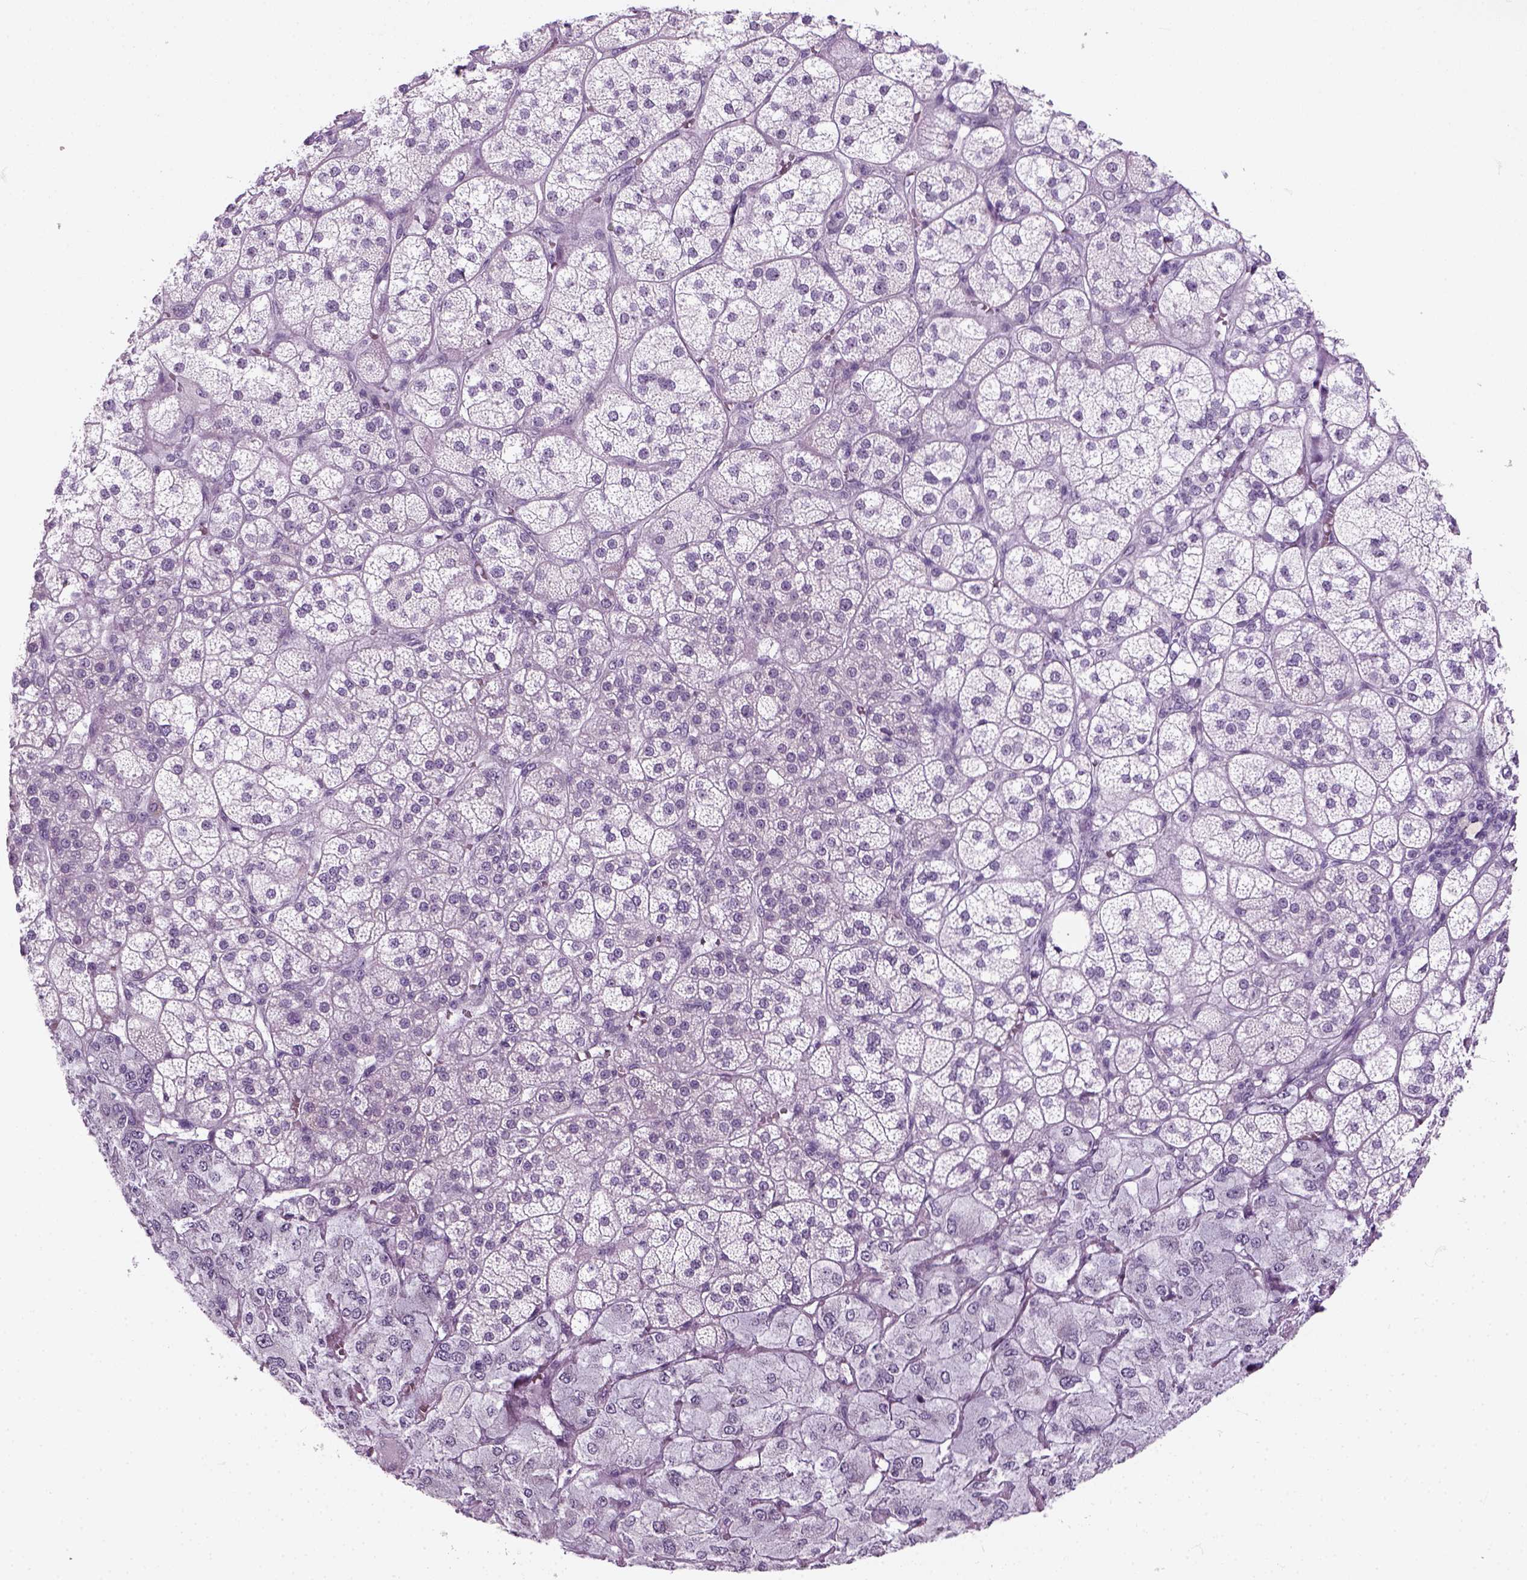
{"staining": {"intensity": "weak", "quantity": "<25%", "location": "nuclear"}, "tissue": "adrenal gland", "cell_type": "Glandular cells", "image_type": "normal", "snomed": [{"axis": "morphology", "description": "Normal tissue, NOS"}, {"axis": "topography", "description": "Adrenal gland"}], "caption": "The photomicrograph shows no significant positivity in glandular cells of adrenal gland. (DAB (3,3'-diaminobenzidine) immunohistochemistry (IHC) visualized using brightfield microscopy, high magnification).", "gene": "ZNF865", "patient": {"sex": "female", "age": 60}}